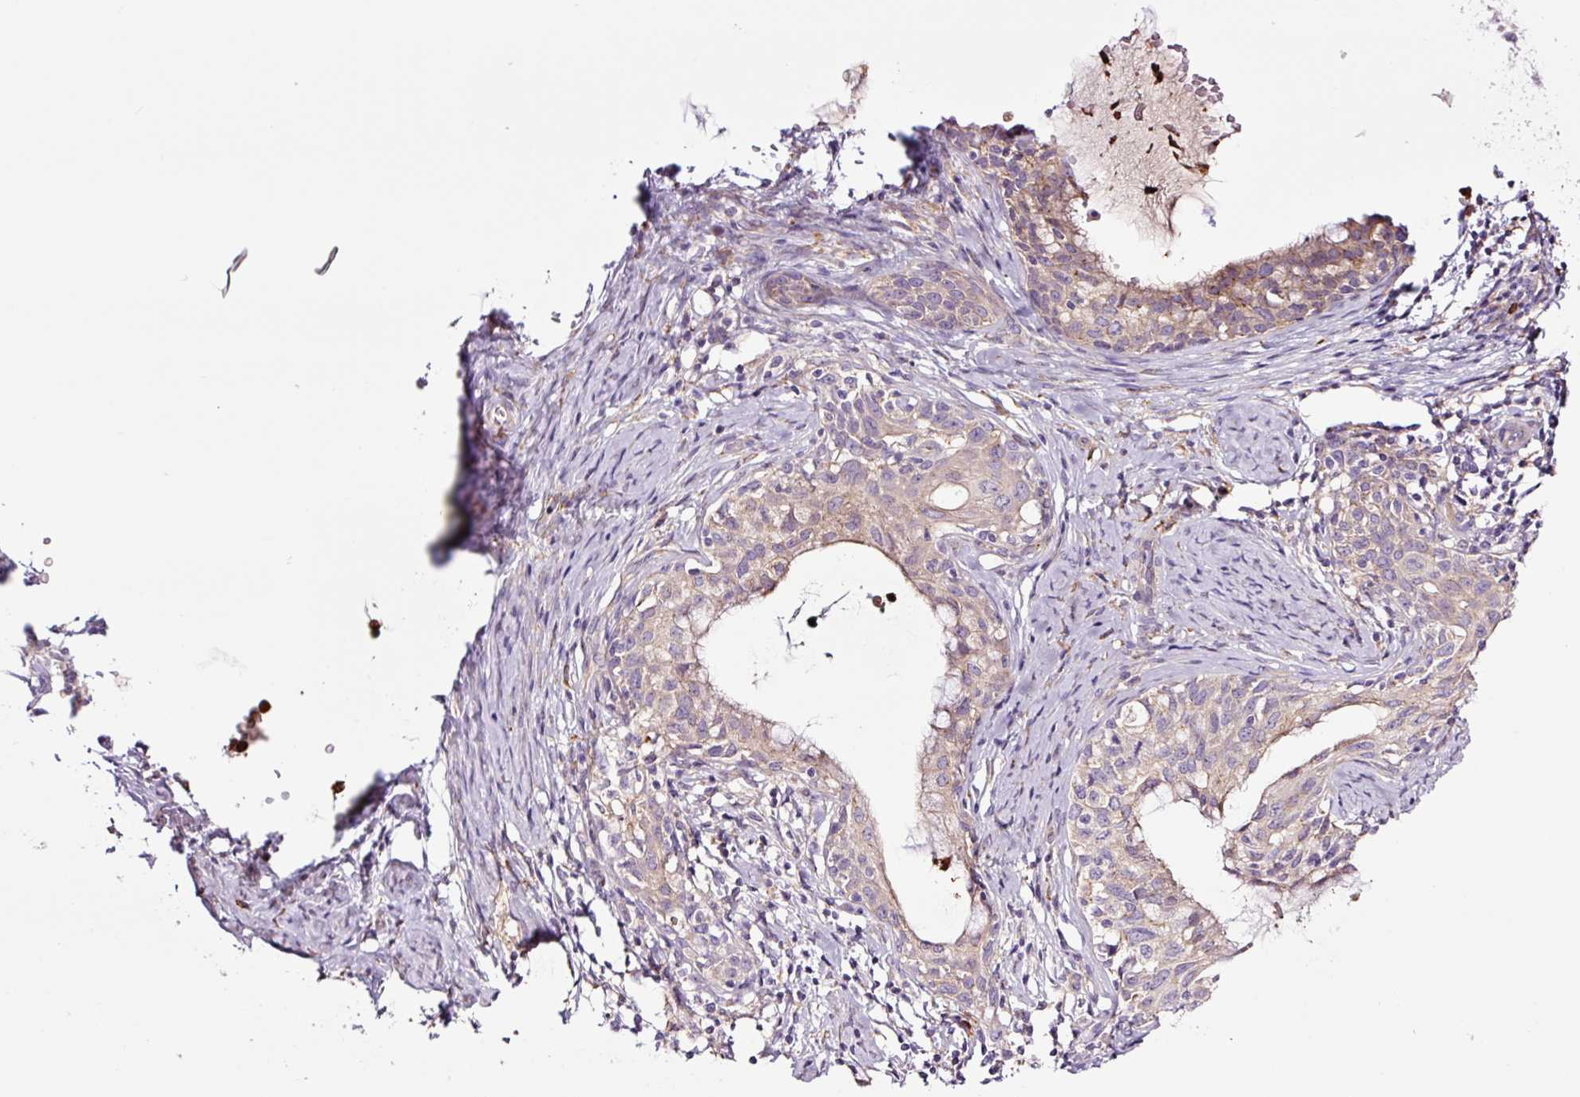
{"staining": {"intensity": "weak", "quantity": "<25%", "location": "cytoplasmic/membranous"}, "tissue": "cervical cancer", "cell_type": "Tumor cells", "image_type": "cancer", "snomed": [{"axis": "morphology", "description": "Squamous cell carcinoma, NOS"}, {"axis": "morphology", "description": "Adenocarcinoma, NOS"}, {"axis": "topography", "description": "Cervix"}], "caption": "IHC micrograph of neoplastic tissue: human cervical cancer (squamous cell carcinoma) stained with DAB demonstrates no significant protein expression in tumor cells.", "gene": "SH2D6", "patient": {"sex": "female", "age": 52}}